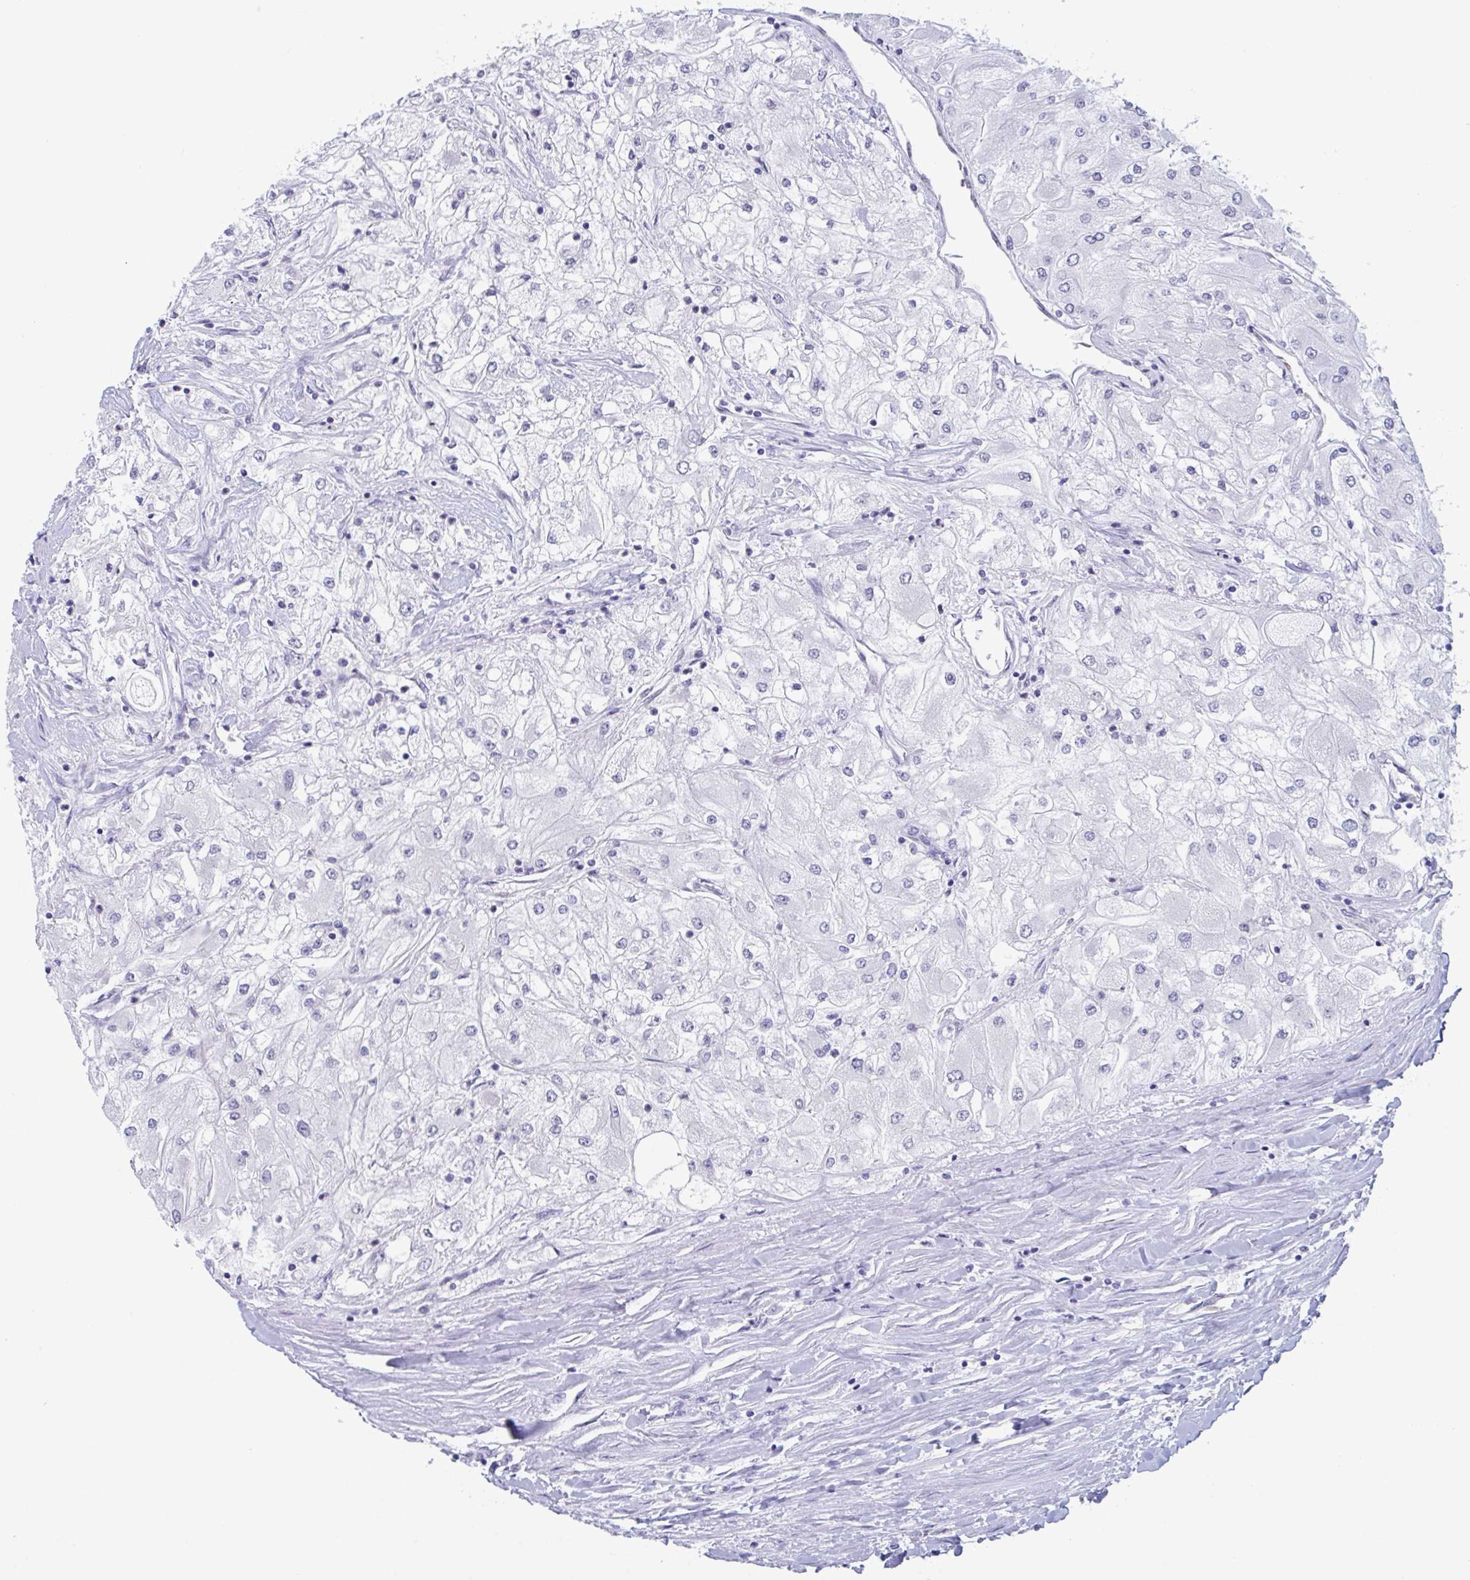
{"staining": {"intensity": "negative", "quantity": "none", "location": "none"}, "tissue": "renal cancer", "cell_type": "Tumor cells", "image_type": "cancer", "snomed": [{"axis": "morphology", "description": "Adenocarcinoma, NOS"}, {"axis": "topography", "description": "Kidney"}], "caption": "Immunohistochemistry of human renal adenocarcinoma reveals no expression in tumor cells.", "gene": "CDX4", "patient": {"sex": "male", "age": 80}}